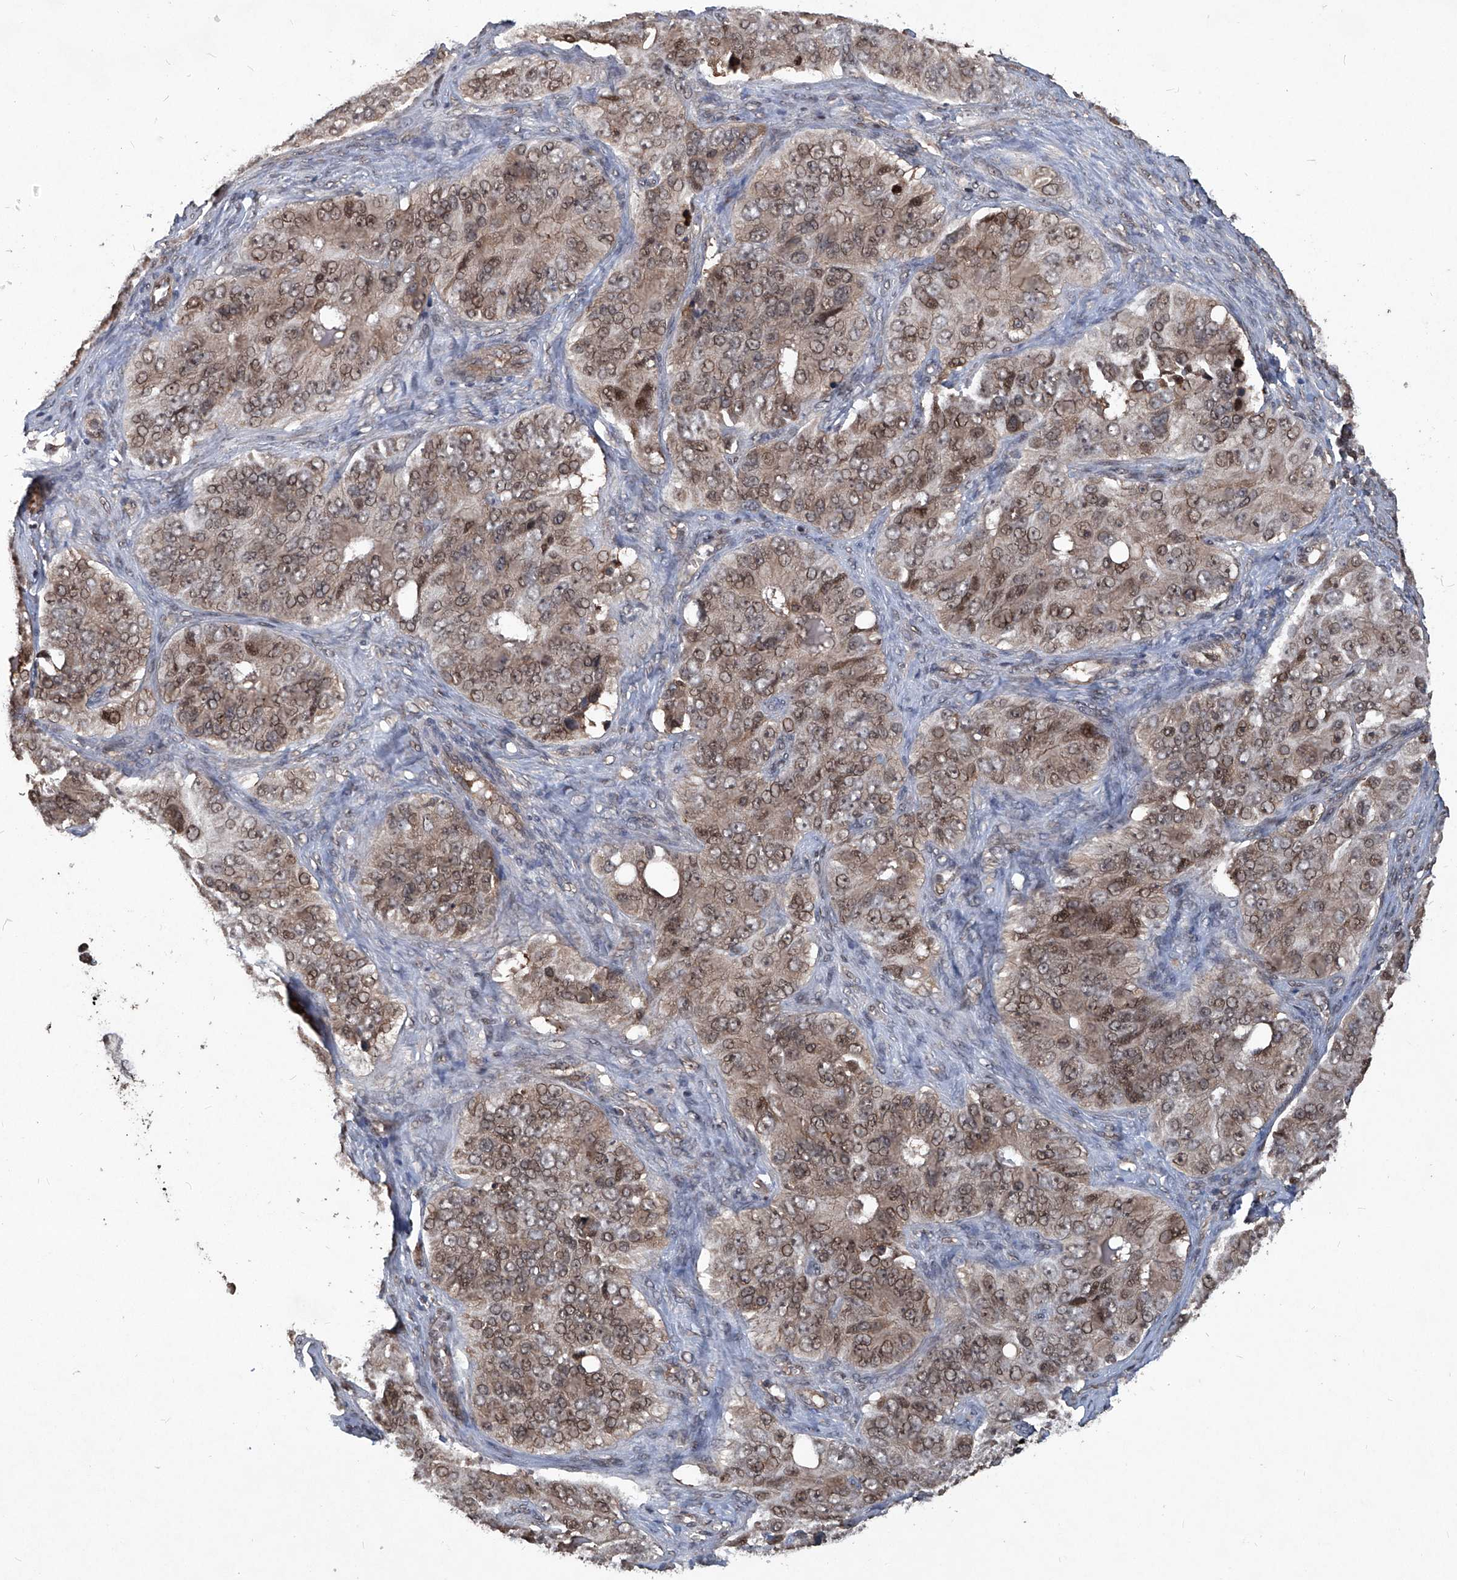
{"staining": {"intensity": "moderate", "quantity": ">75%", "location": "cytoplasmic/membranous,nuclear"}, "tissue": "ovarian cancer", "cell_type": "Tumor cells", "image_type": "cancer", "snomed": [{"axis": "morphology", "description": "Carcinoma, endometroid"}, {"axis": "topography", "description": "Ovary"}], "caption": "Immunohistochemical staining of ovarian cancer (endometroid carcinoma) reveals medium levels of moderate cytoplasmic/membranous and nuclear expression in approximately >75% of tumor cells. (DAB (3,3'-diaminobenzidine) IHC, brown staining for protein, blue staining for nuclei).", "gene": "PSMB1", "patient": {"sex": "female", "age": 51}}